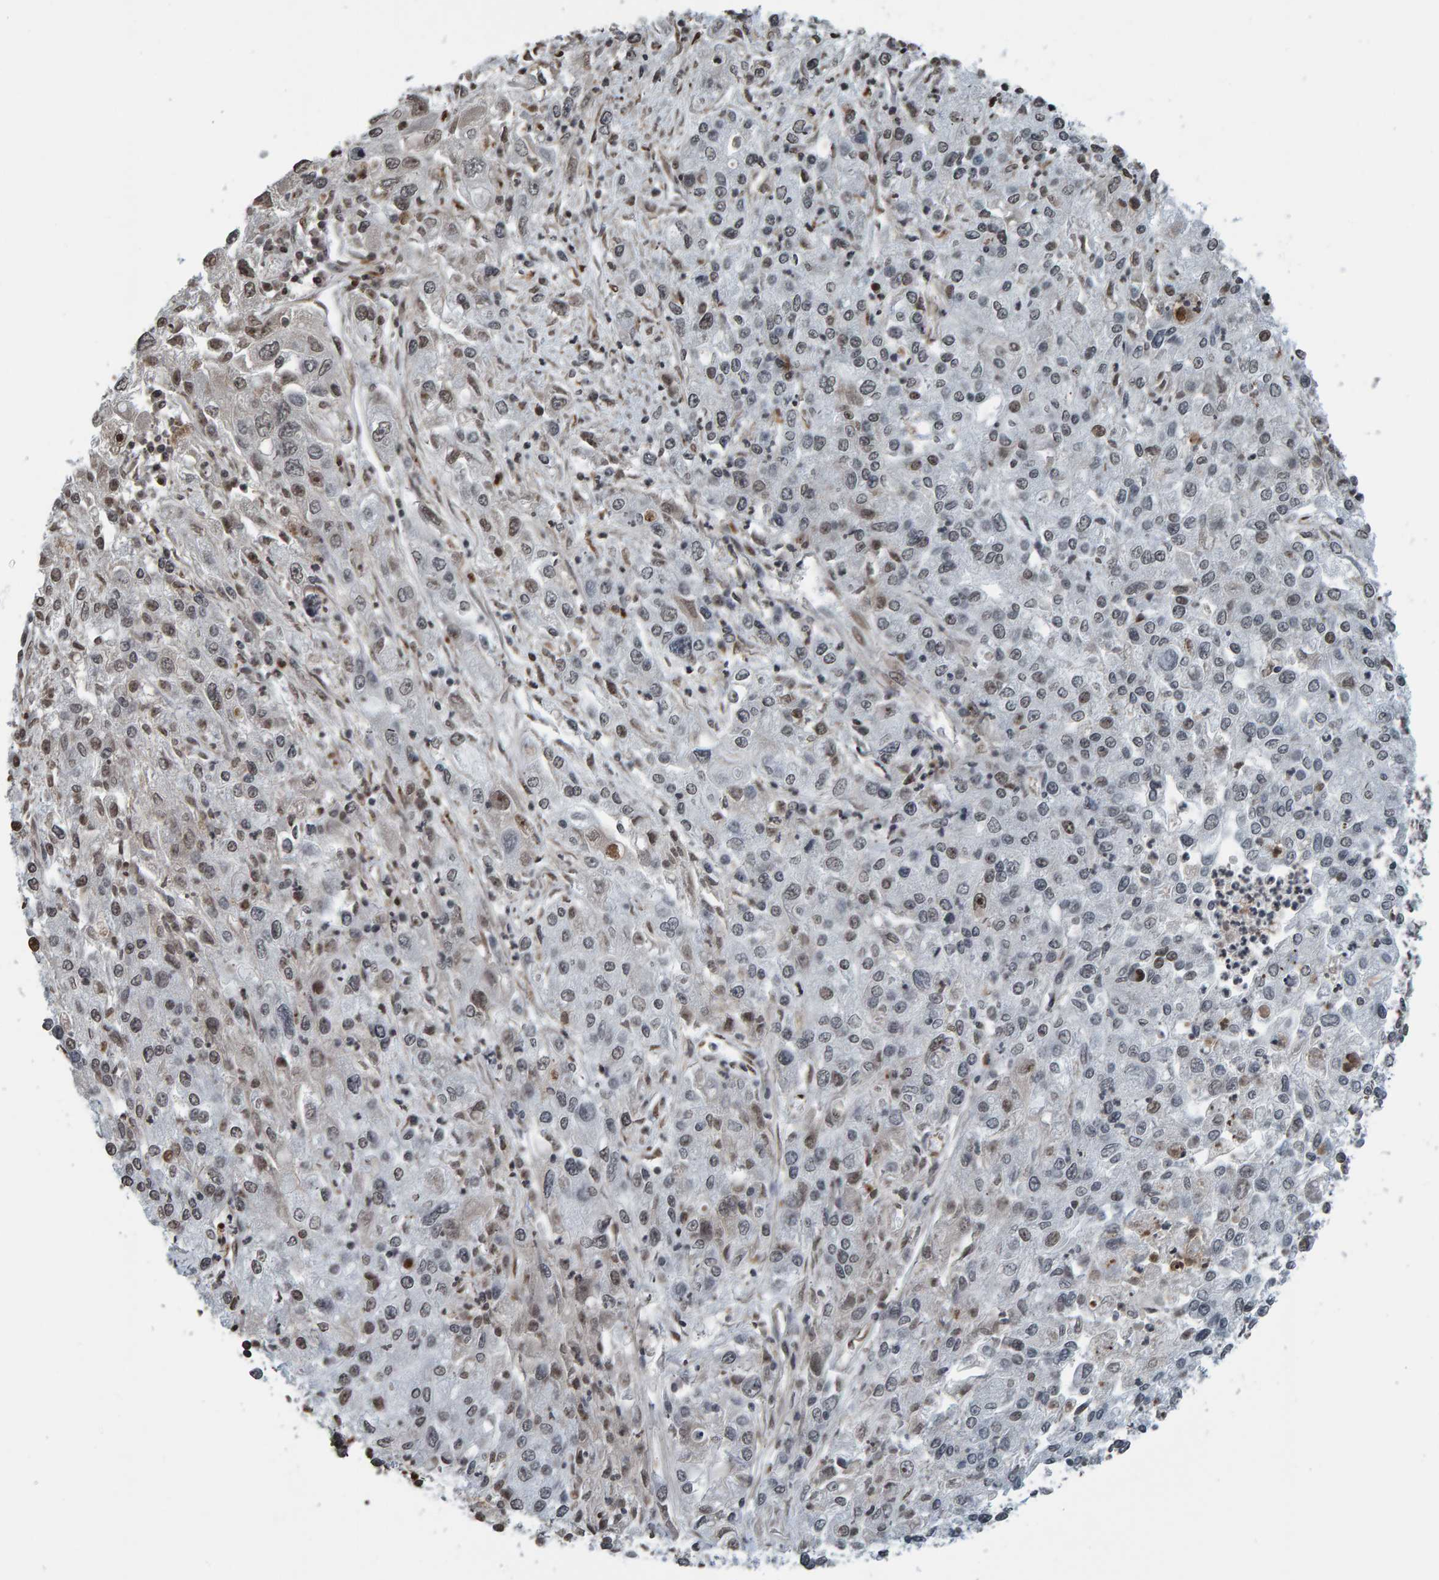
{"staining": {"intensity": "weak", "quantity": "<25%", "location": "nuclear"}, "tissue": "endometrial cancer", "cell_type": "Tumor cells", "image_type": "cancer", "snomed": [{"axis": "morphology", "description": "Adenocarcinoma, NOS"}, {"axis": "topography", "description": "Endometrium"}], "caption": "This is a micrograph of IHC staining of endometrial adenocarcinoma, which shows no staining in tumor cells.", "gene": "ZNF366", "patient": {"sex": "female", "age": 49}}